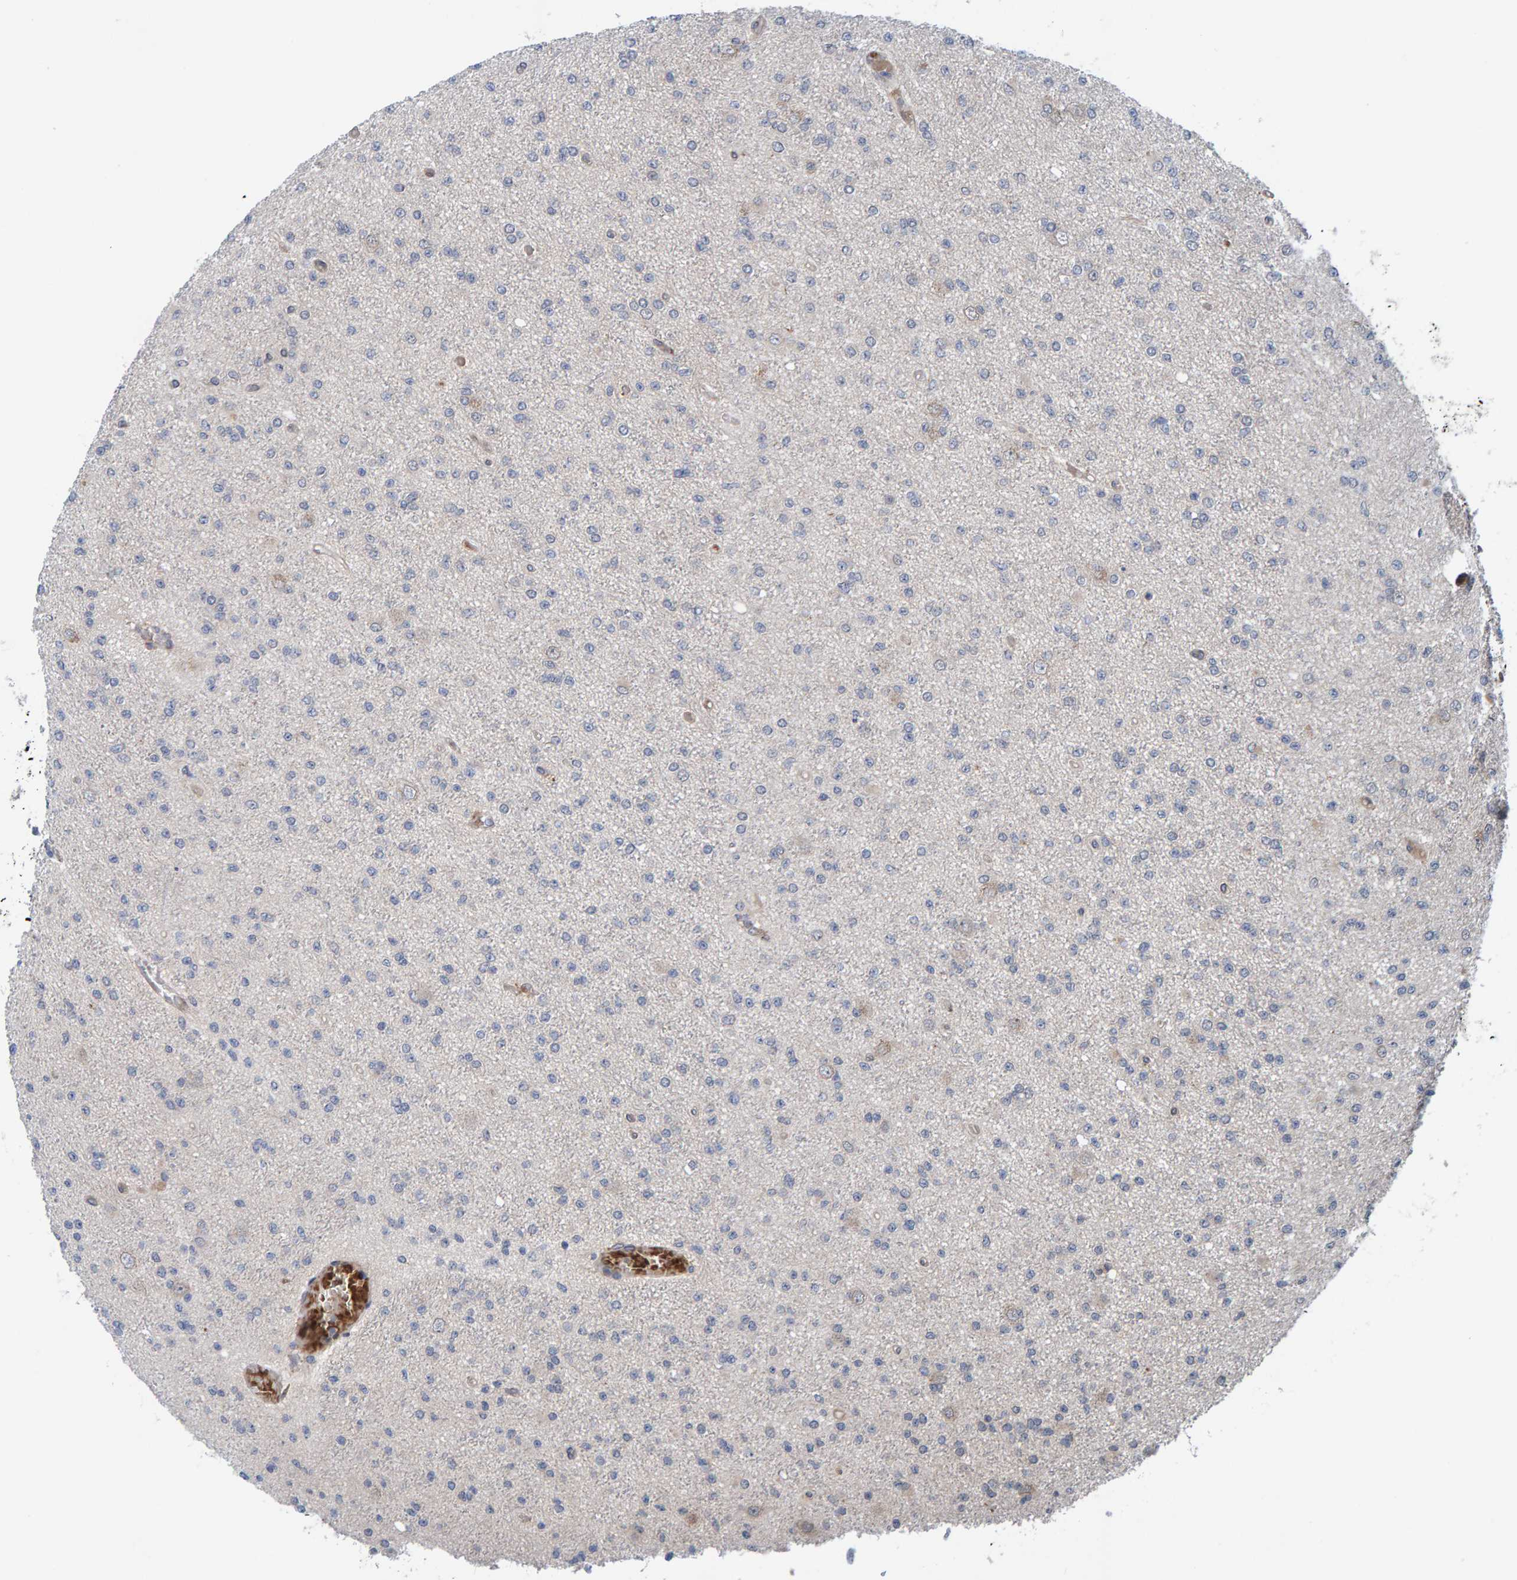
{"staining": {"intensity": "negative", "quantity": "none", "location": "none"}, "tissue": "glioma", "cell_type": "Tumor cells", "image_type": "cancer", "snomed": [{"axis": "morphology", "description": "Glioma, malignant, Low grade"}, {"axis": "topography", "description": "Brain"}], "caption": "An IHC micrograph of malignant glioma (low-grade) is shown. There is no staining in tumor cells of malignant glioma (low-grade).", "gene": "MFSD6L", "patient": {"sex": "female", "age": 22}}